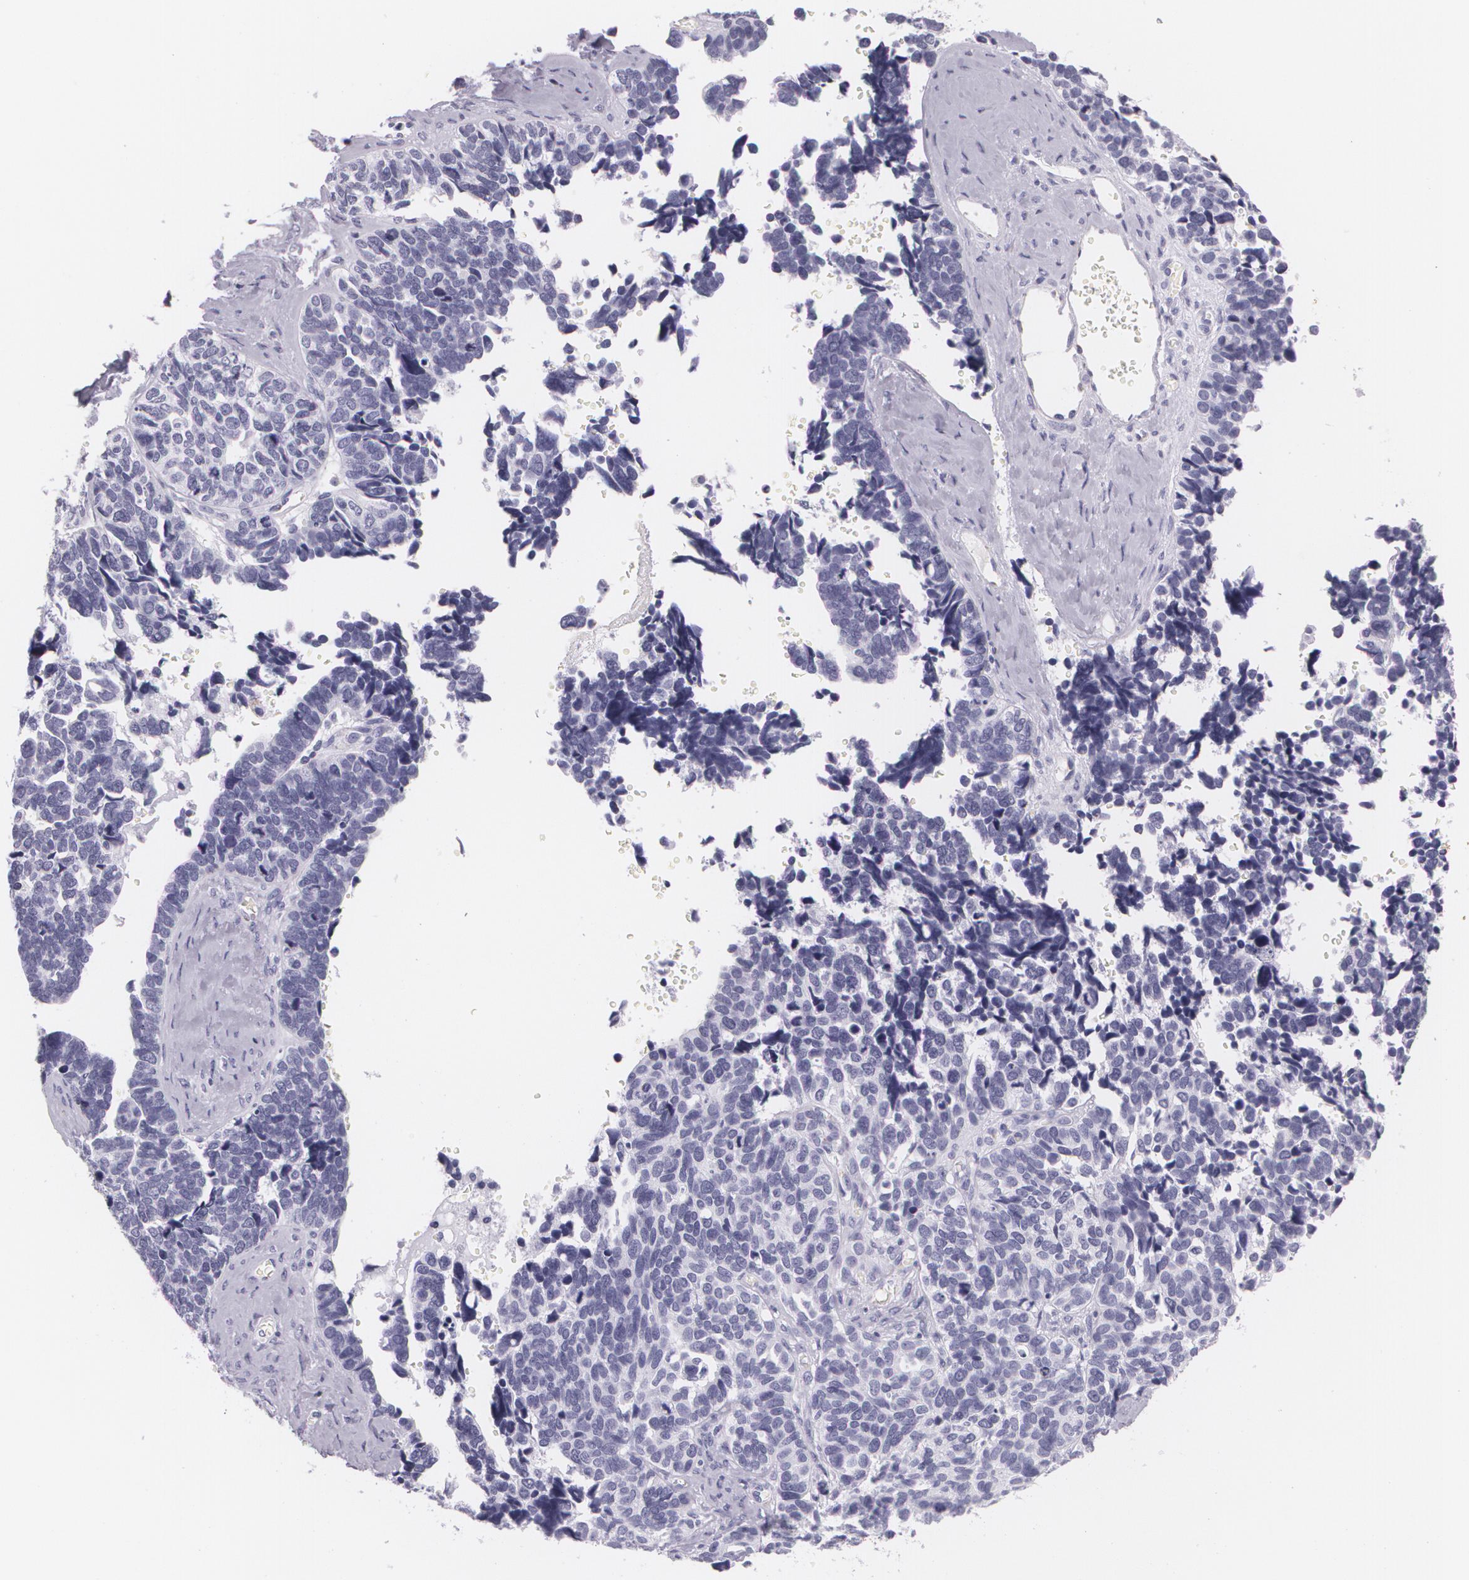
{"staining": {"intensity": "negative", "quantity": "none", "location": "none"}, "tissue": "ovarian cancer", "cell_type": "Tumor cells", "image_type": "cancer", "snomed": [{"axis": "morphology", "description": "Cystadenocarcinoma, serous, NOS"}, {"axis": "topography", "description": "Ovary"}], "caption": "Photomicrograph shows no protein positivity in tumor cells of ovarian cancer (serous cystadenocarcinoma) tissue.", "gene": "DLG4", "patient": {"sex": "female", "age": 77}}